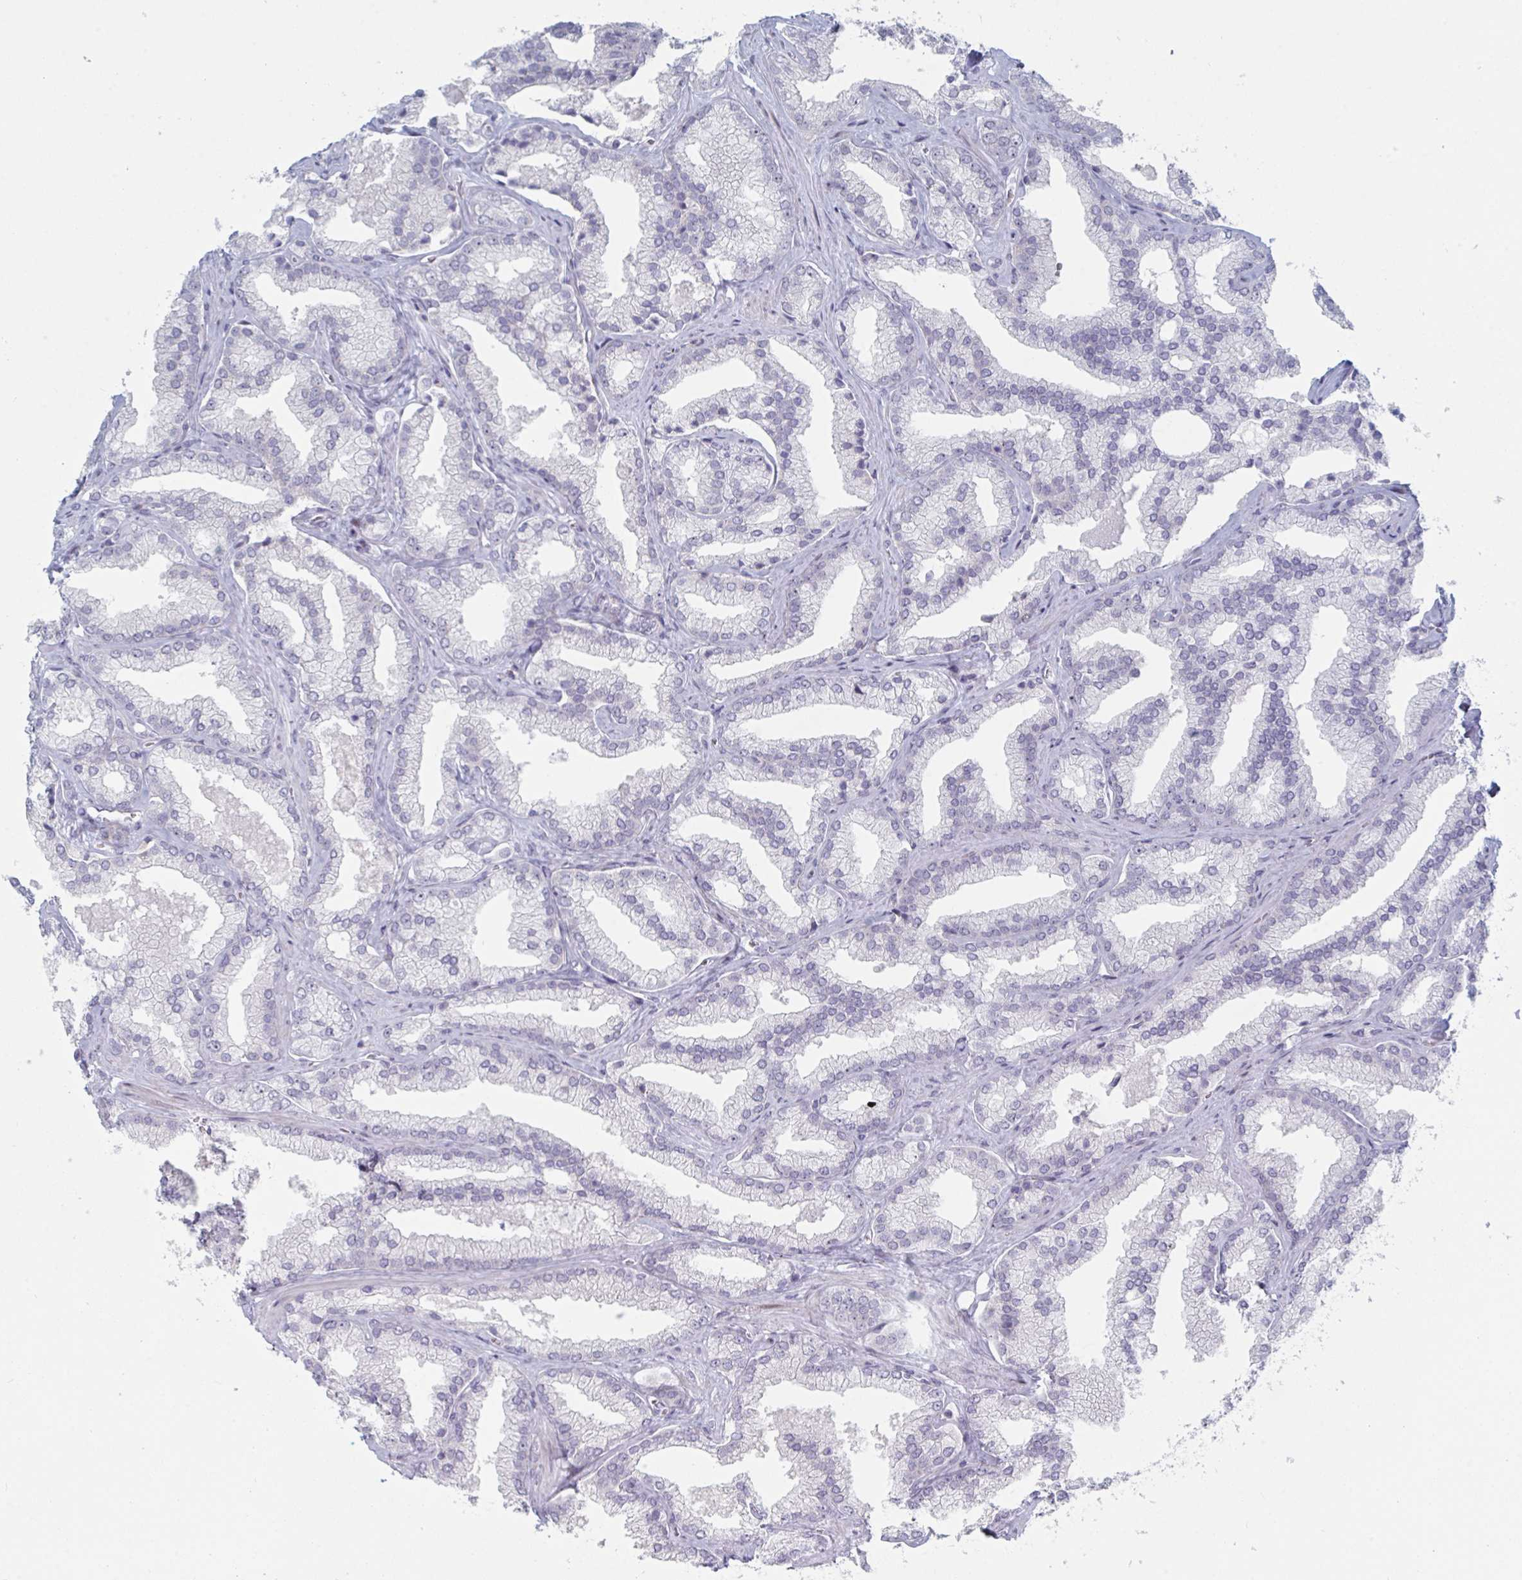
{"staining": {"intensity": "negative", "quantity": "none", "location": "none"}, "tissue": "prostate cancer", "cell_type": "Tumor cells", "image_type": "cancer", "snomed": [{"axis": "morphology", "description": "Adenocarcinoma, High grade"}, {"axis": "topography", "description": "Prostate"}], "caption": "There is no significant staining in tumor cells of high-grade adenocarcinoma (prostate).", "gene": "NR1H2", "patient": {"sex": "male", "age": 68}}